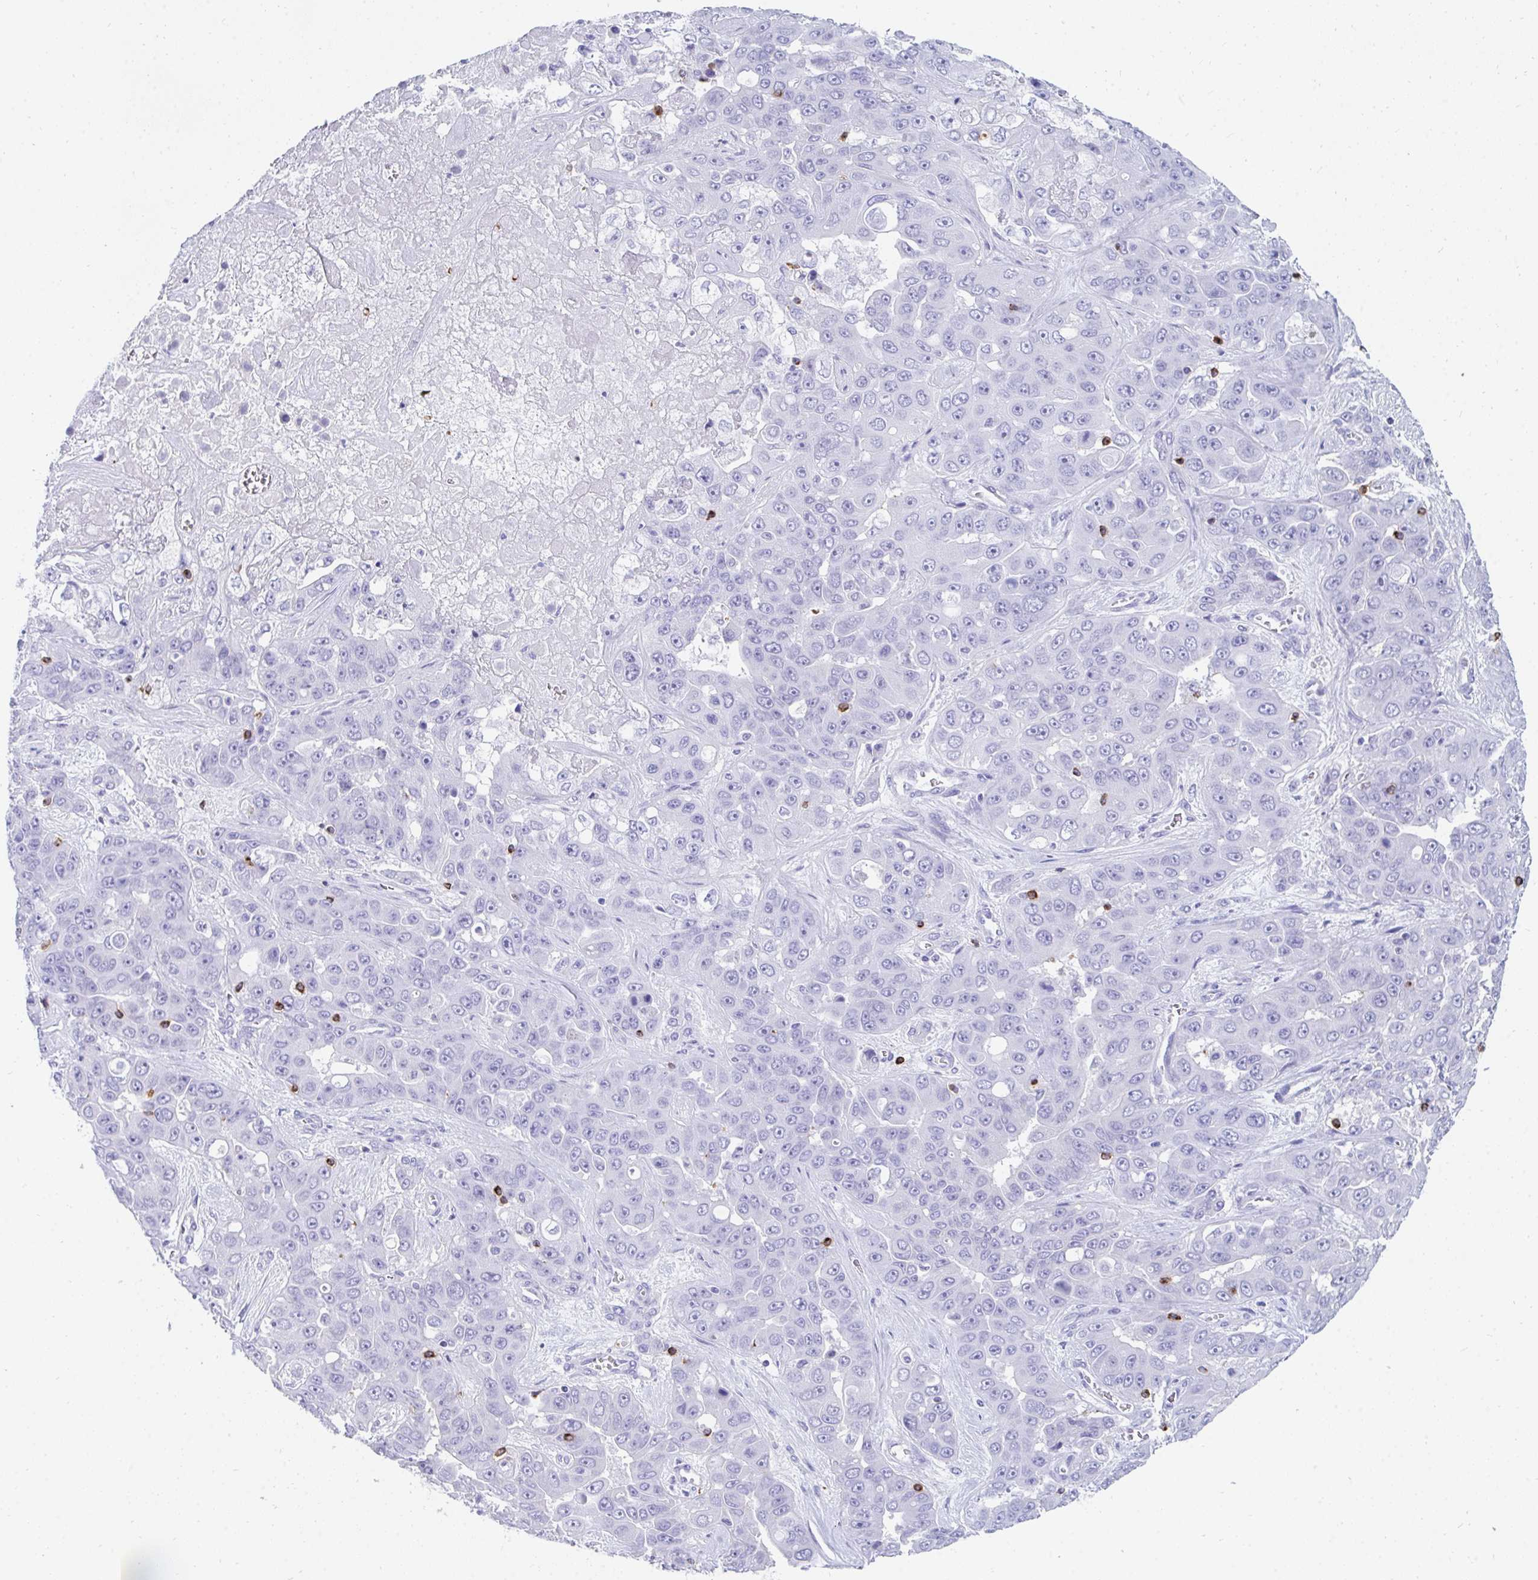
{"staining": {"intensity": "negative", "quantity": "none", "location": "none"}, "tissue": "liver cancer", "cell_type": "Tumor cells", "image_type": "cancer", "snomed": [{"axis": "morphology", "description": "Cholangiocarcinoma"}, {"axis": "topography", "description": "Liver"}], "caption": "Cholangiocarcinoma (liver) stained for a protein using immunohistochemistry shows no expression tumor cells.", "gene": "CD7", "patient": {"sex": "female", "age": 52}}